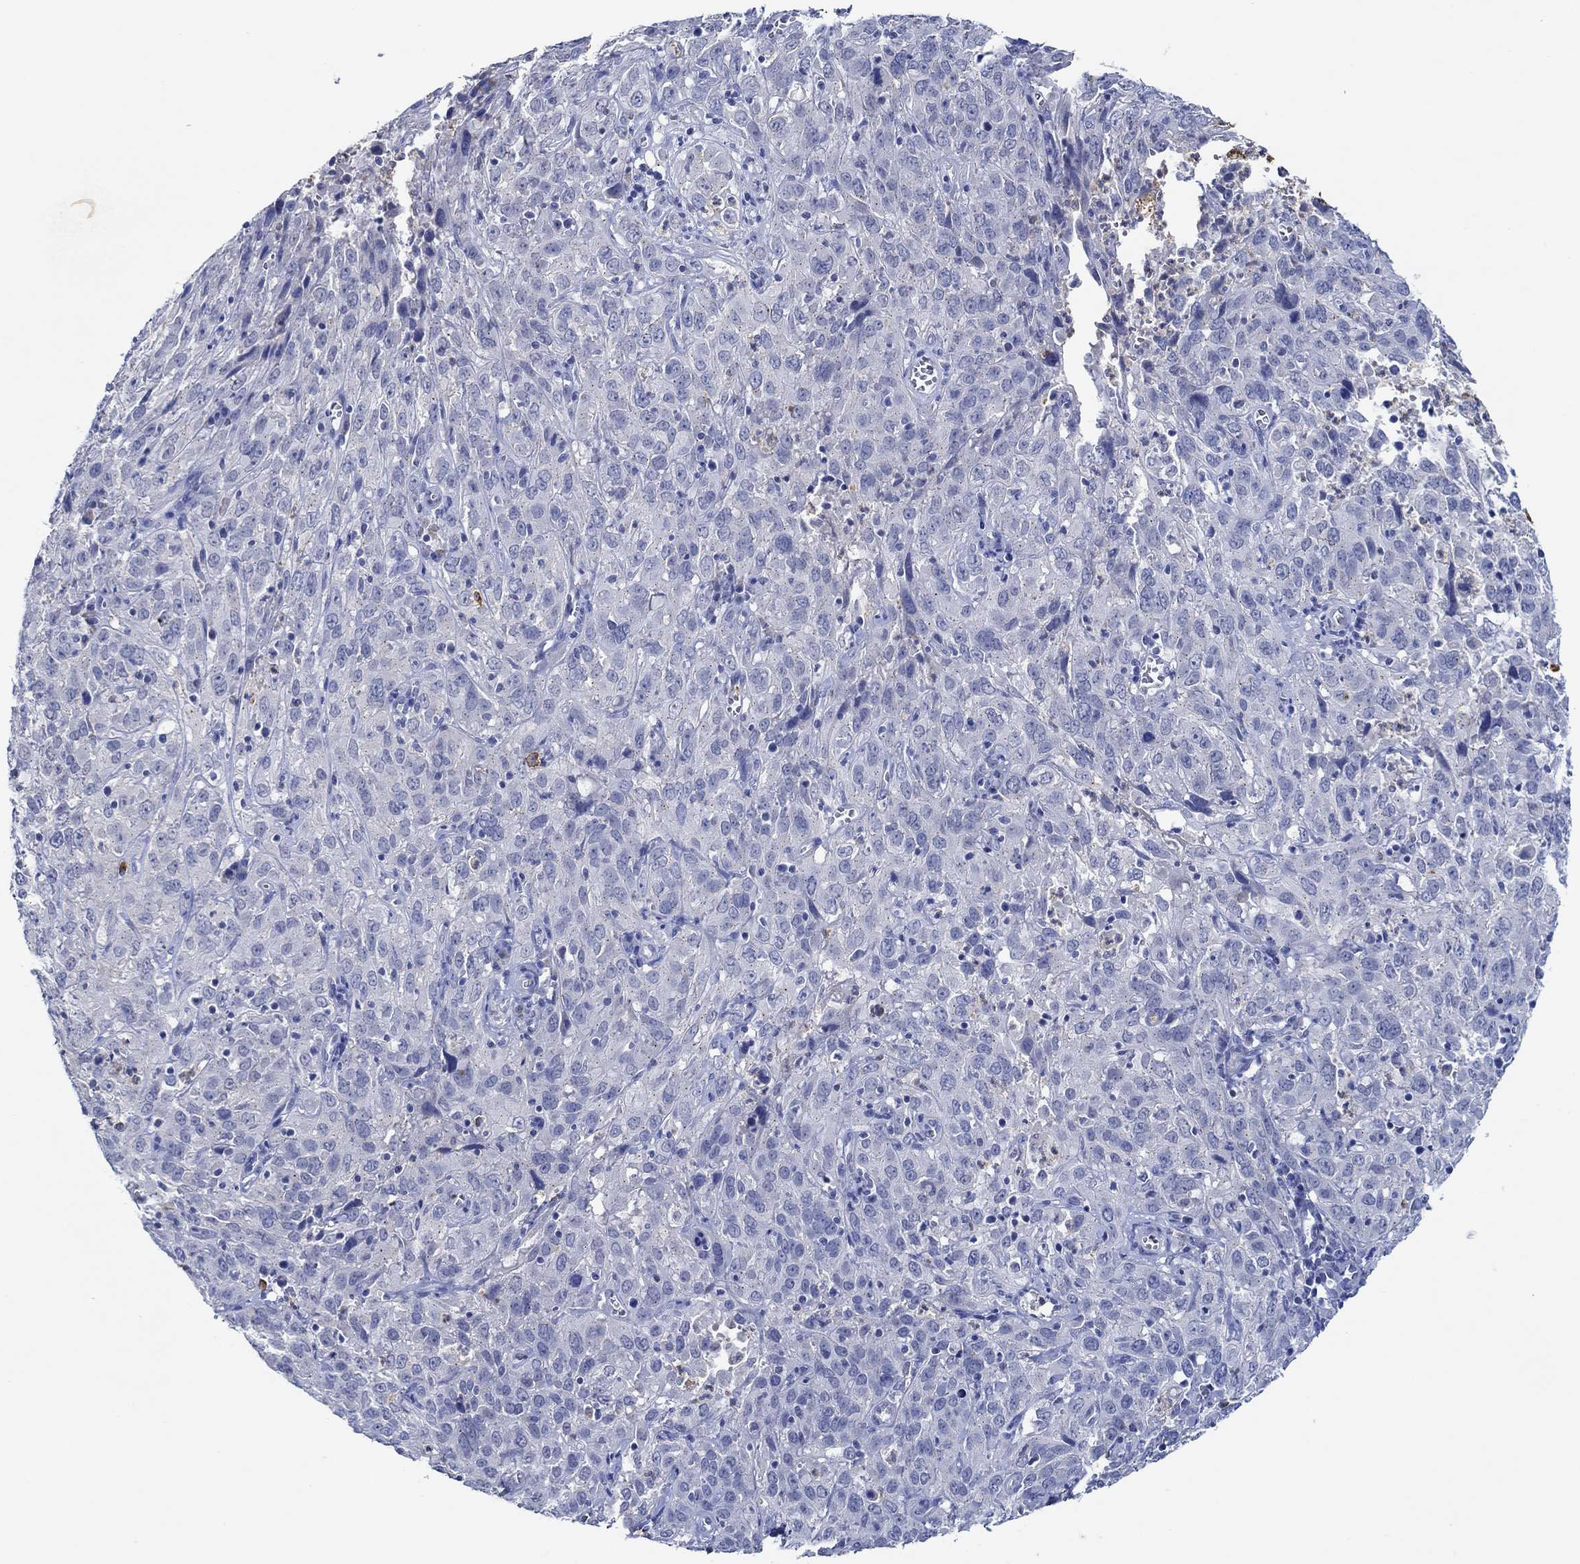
{"staining": {"intensity": "negative", "quantity": "none", "location": "none"}, "tissue": "cervical cancer", "cell_type": "Tumor cells", "image_type": "cancer", "snomed": [{"axis": "morphology", "description": "Squamous cell carcinoma, NOS"}, {"axis": "topography", "description": "Cervix"}], "caption": "Protein analysis of cervical cancer (squamous cell carcinoma) exhibits no significant positivity in tumor cells. (Immunohistochemistry, brightfield microscopy, high magnification).", "gene": "CPM", "patient": {"sex": "female", "age": 32}}